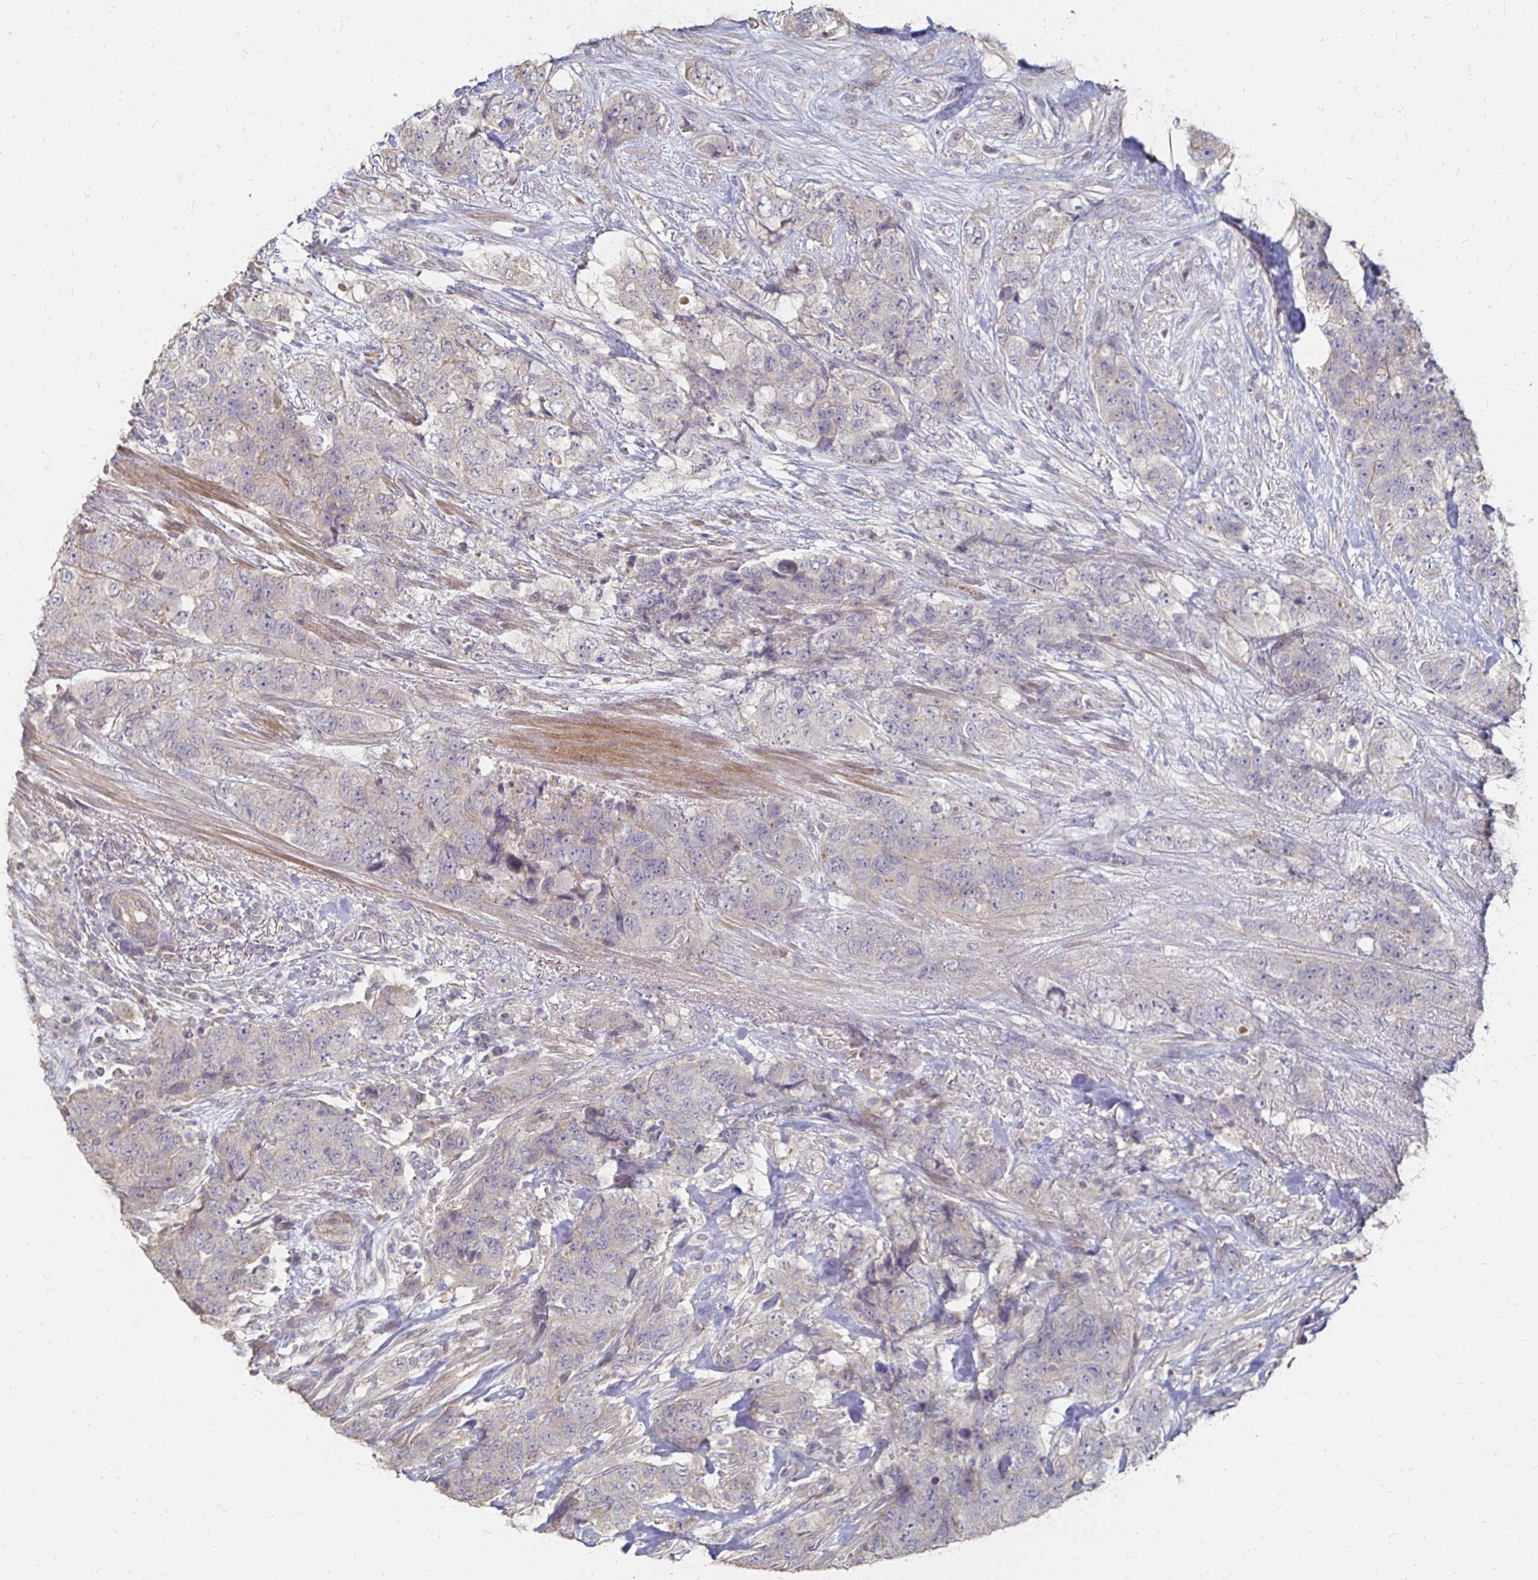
{"staining": {"intensity": "weak", "quantity": "<25%", "location": "cytoplasmic/membranous"}, "tissue": "urothelial cancer", "cell_type": "Tumor cells", "image_type": "cancer", "snomed": [{"axis": "morphology", "description": "Urothelial carcinoma, High grade"}, {"axis": "topography", "description": "Urinary bladder"}], "caption": "Human urothelial cancer stained for a protein using IHC demonstrates no staining in tumor cells.", "gene": "ZNF727", "patient": {"sex": "female", "age": 78}}